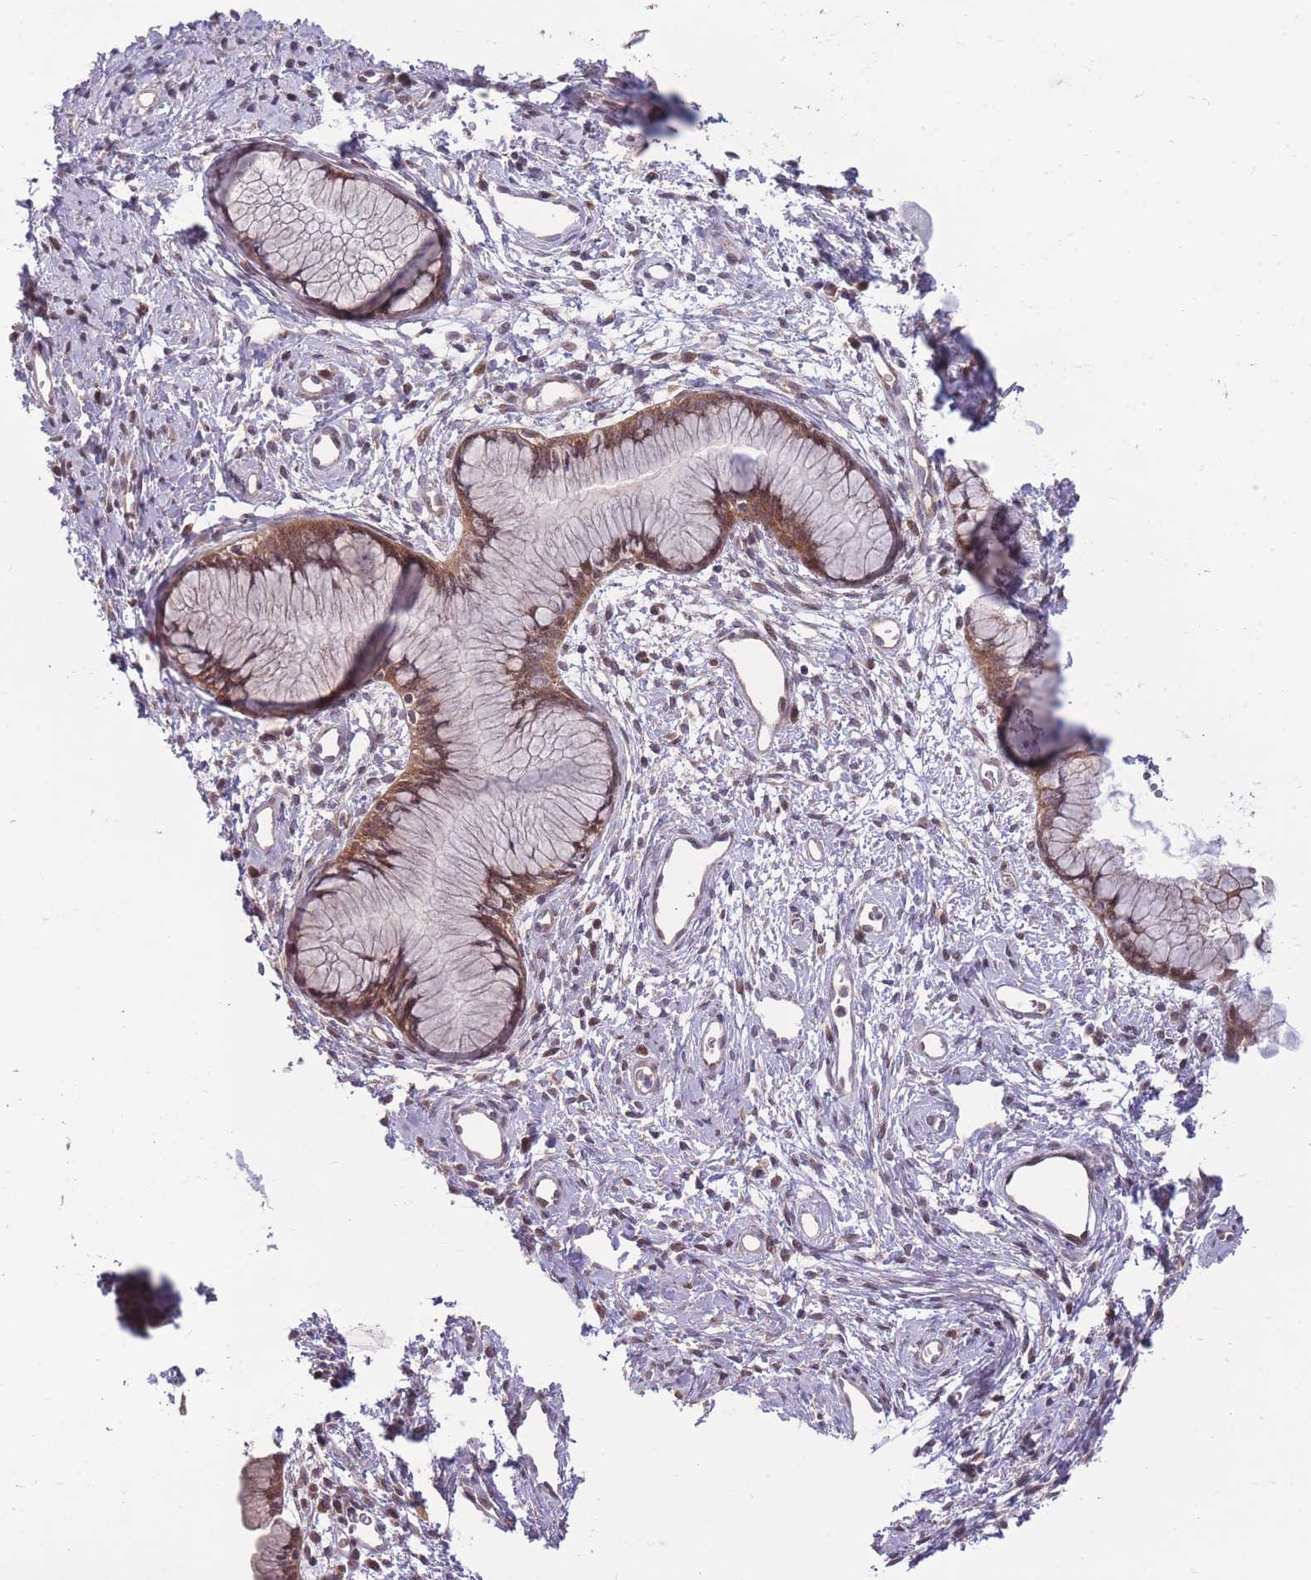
{"staining": {"intensity": "moderate", "quantity": ">75%", "location": "cytoplasmic/membranous"}, "tissue": "cervix", "cell_type": "Glandular cells", "image_type": "normal", "snomed": [{"axis": "morphology", "description": "Normal tissue, NOS"}, {"axis": "topography", "description": "Cervix"}], "caption": "Protein staining reveals moderate cytoplasmic/membranous staining in about >75% of glandular cells in unremarkable cervix.", "gene": "RIC8A", "patient": {"sex": "female", "age": 42}}